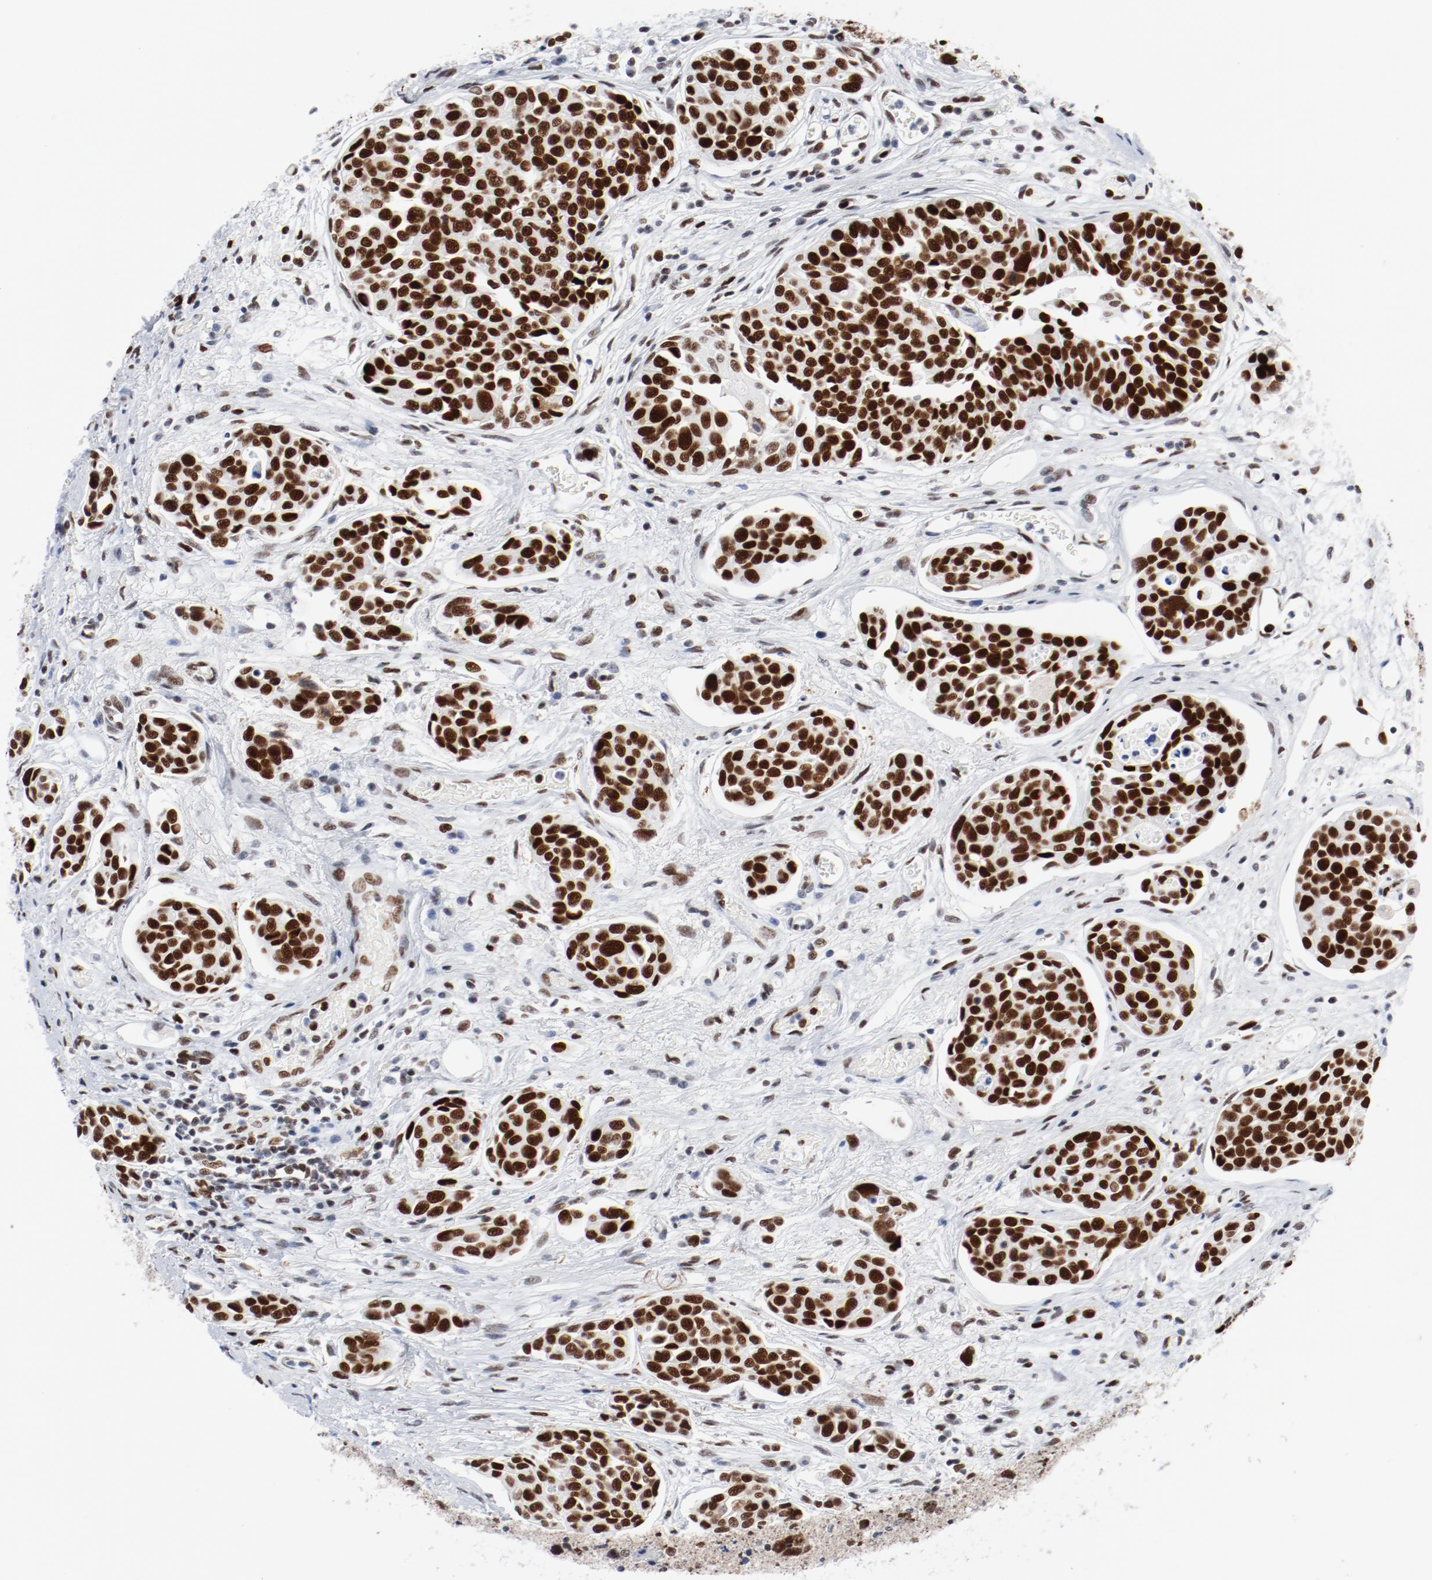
{"staining": {"intensity": "strong", "quantity": ">75%", "location": "nuclear"}, "tissue": "urothelial cancer", "cell_type": "Tumor cells", "image_type": "cancer", "snomed": [{"axis": "morphology", "description": "Urothelial carcinoma, High grade"}, {"axis": "topography", "description": "Urinary bladder"}], "caption": "The immunohistochemical stain labels strong nuclear positivity in tumor cells of urothelial carcinoma (high-grade) tissue.", "gene": "POLD1", "patient": {"sex": "male", "age": 78}}